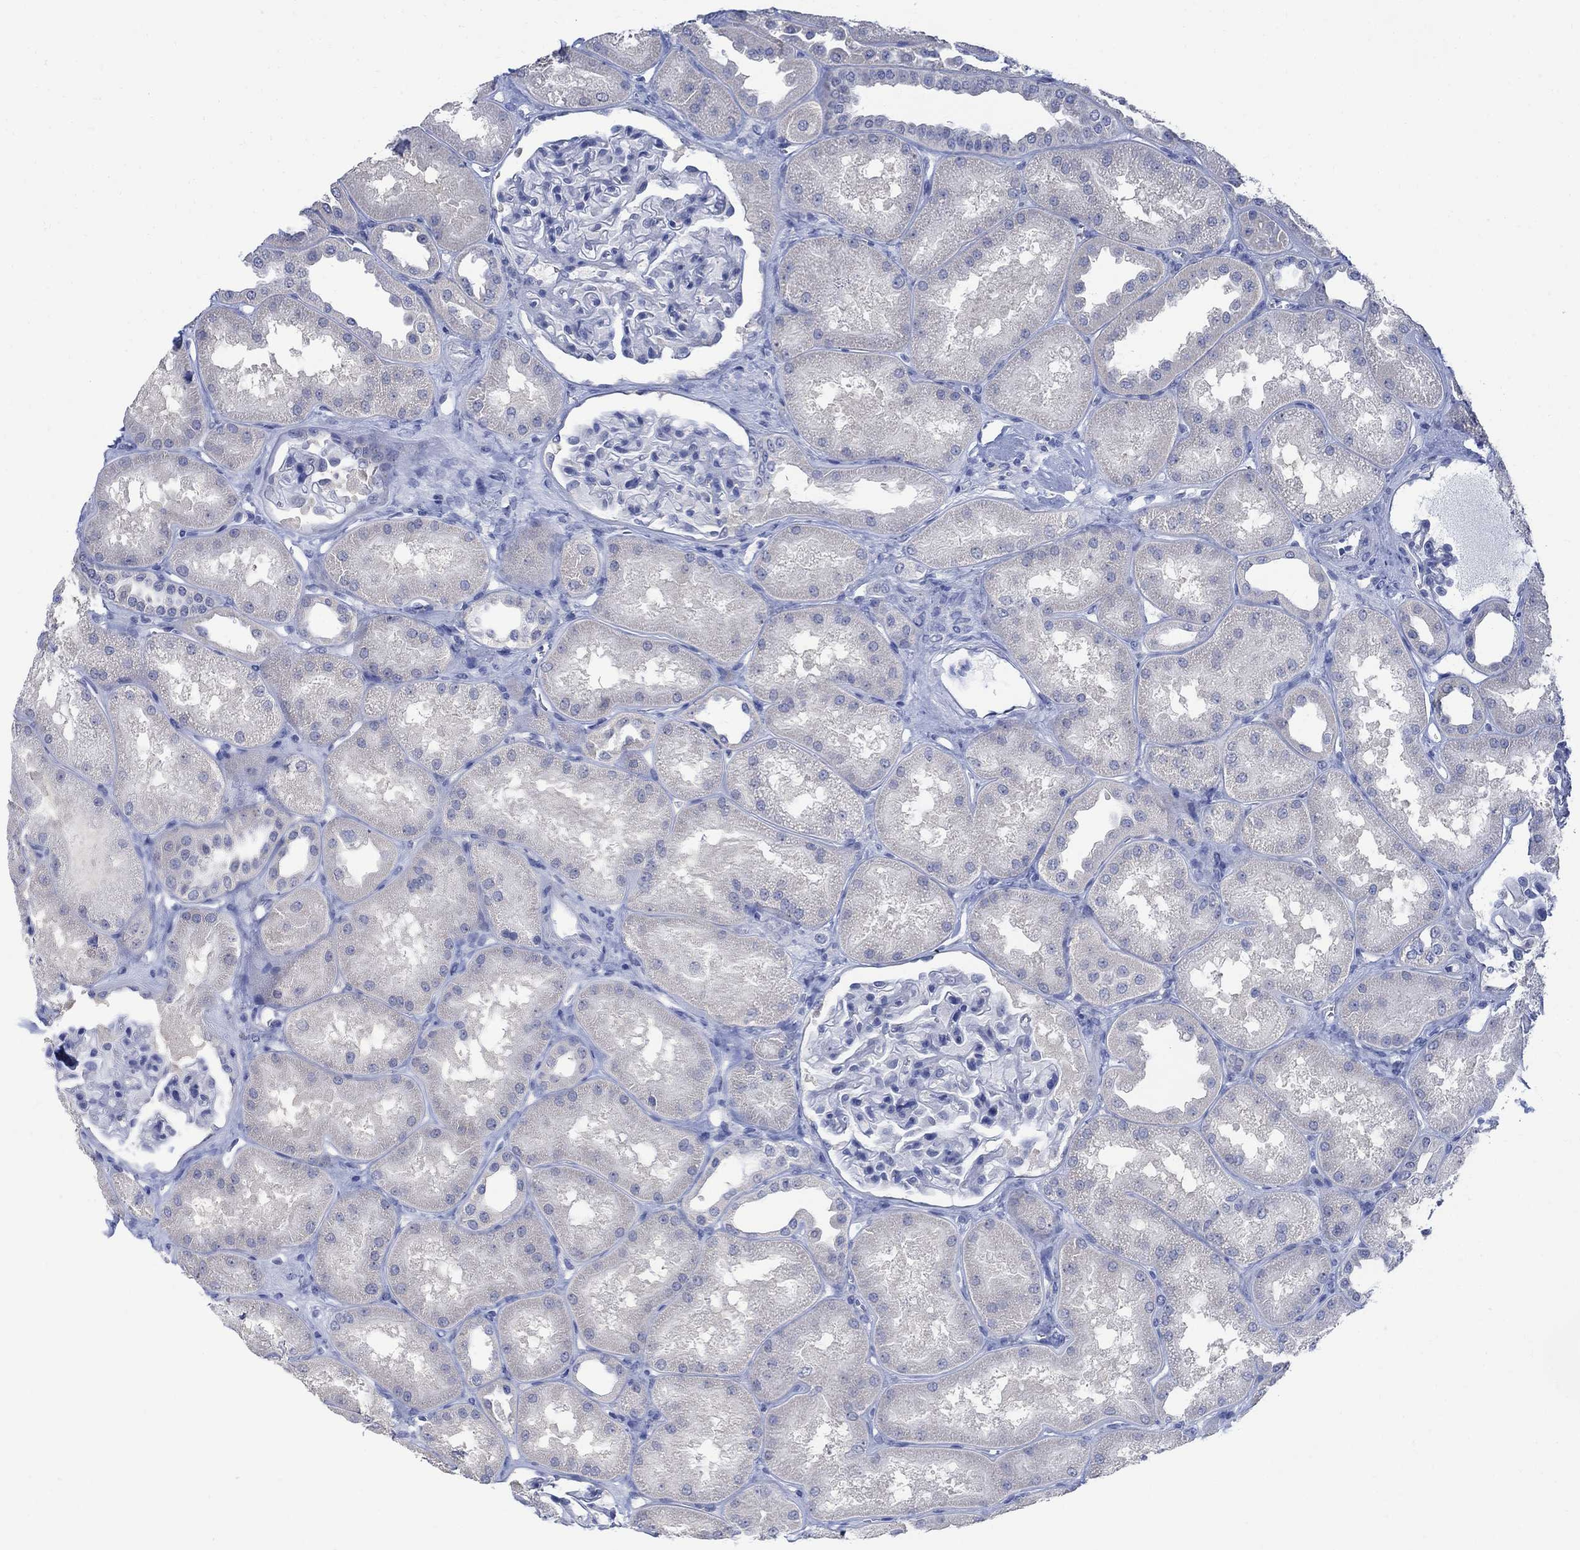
{"staining": {"intensity": "negative", "quantity": "none", "location": "none"}, "tissue": "kidney", "cell_type": "Cells in glomeruli", "image_type": "normal", "snomed": [{"axis": "morphology", "description": "Normal tissue, NOS"}, {"axis": "topography", "description": "Kidney"}], "caption": "There is no significant positivity in cells in glomeruli of kidney. (Stains: DAB immunohistochemistry with hematoxylin counter stain, Microscopy: brightfield microscopy at high magnification).", "gene": "FBP2", "patient": {"sex": "male", "age": 61}}